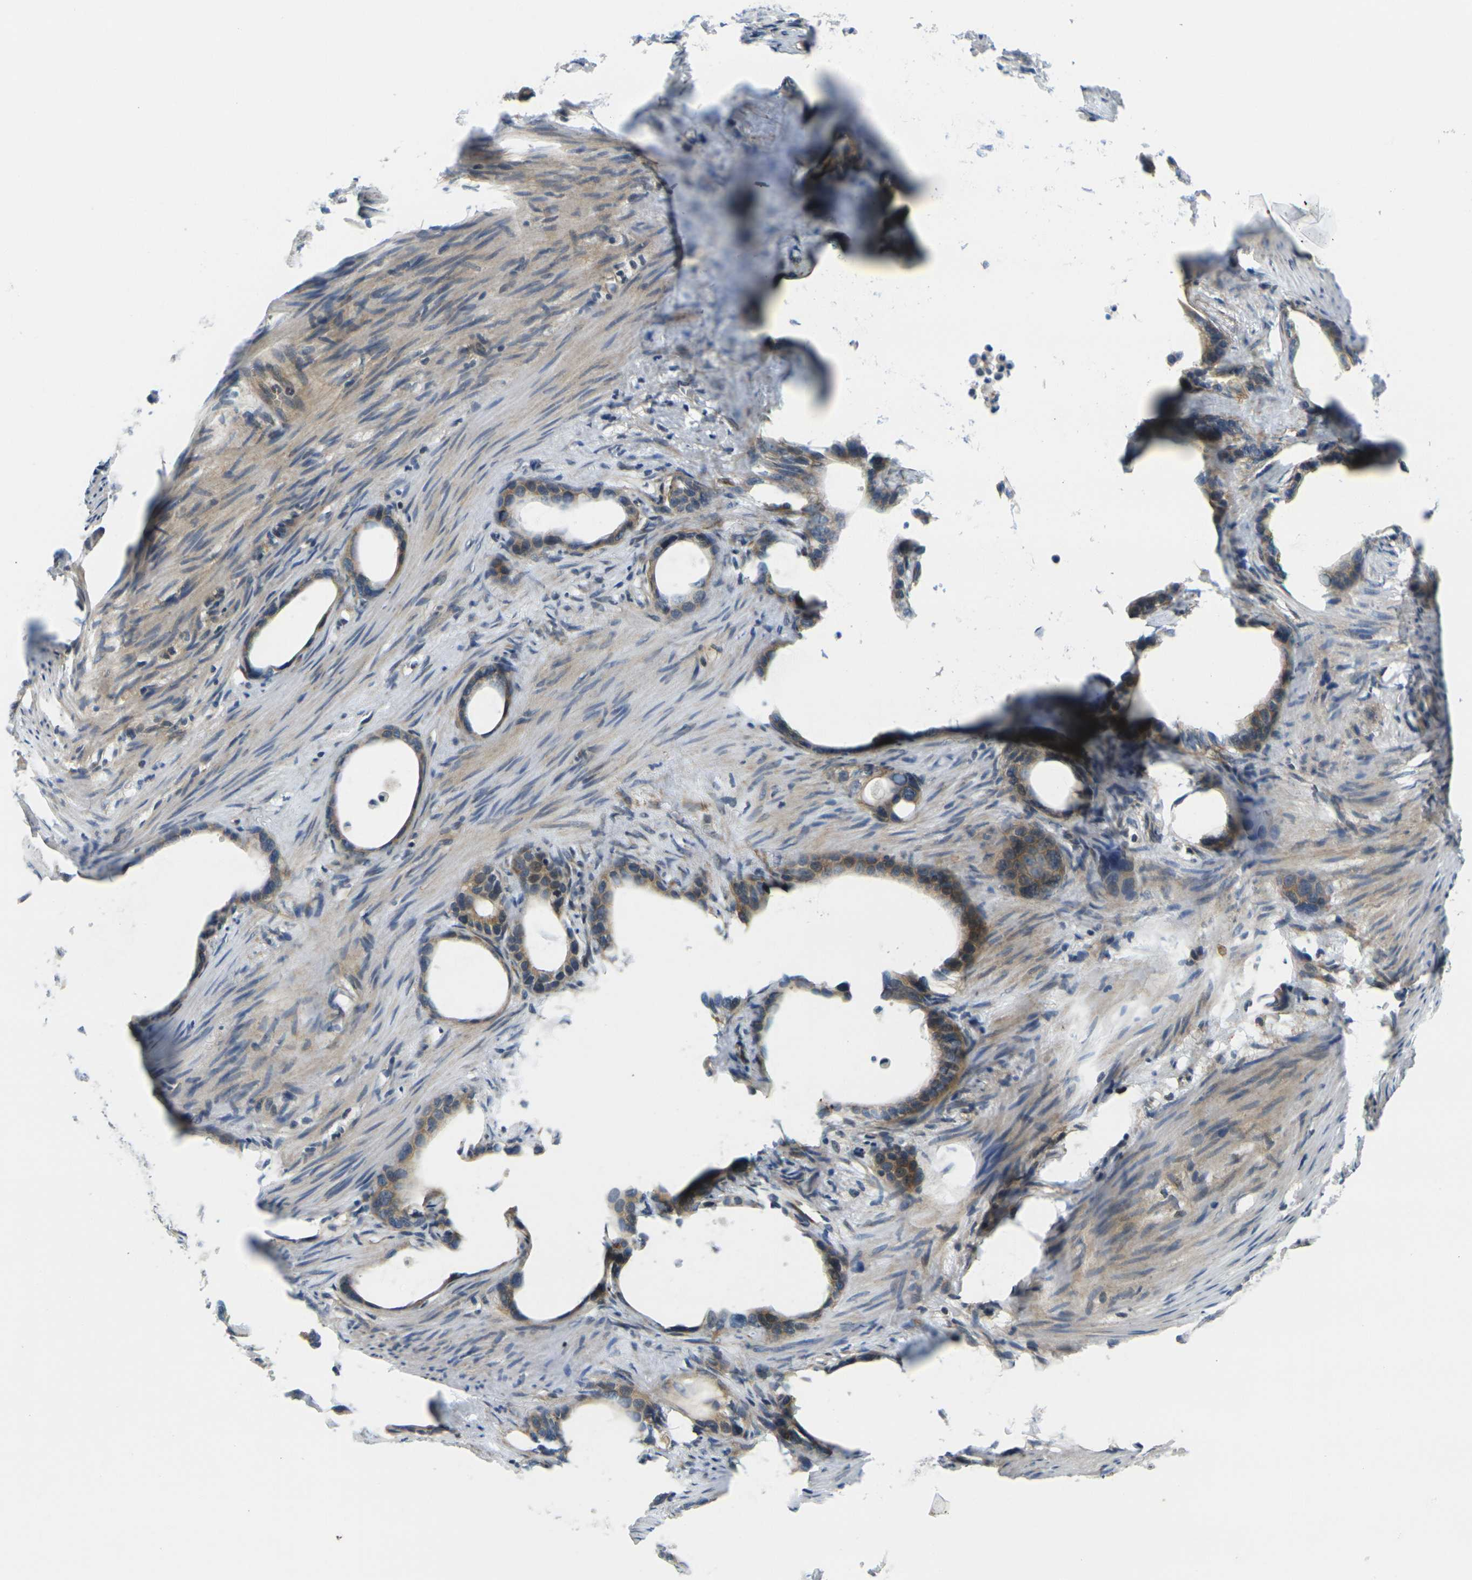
{"staining": {"intensity": "moderate", "quantity": ">75%", "location": "cytoplasmic/membranous"}, "tissue": "stomach cancer", "cell_type": "Tumor cells", "image_type": "cancer", "snomed": [{"axis": "morphology", "description": "Adenocarcinoma, NOS"}, {"axis": "topography", "description": "Stomach"}], "caption": "Stomach adenocarcinoma stained with a protein marker demonstrates moderate staining in tumor cells.", "gene": "KCTD10", "patient": {"sex": "female", "age": 75}}